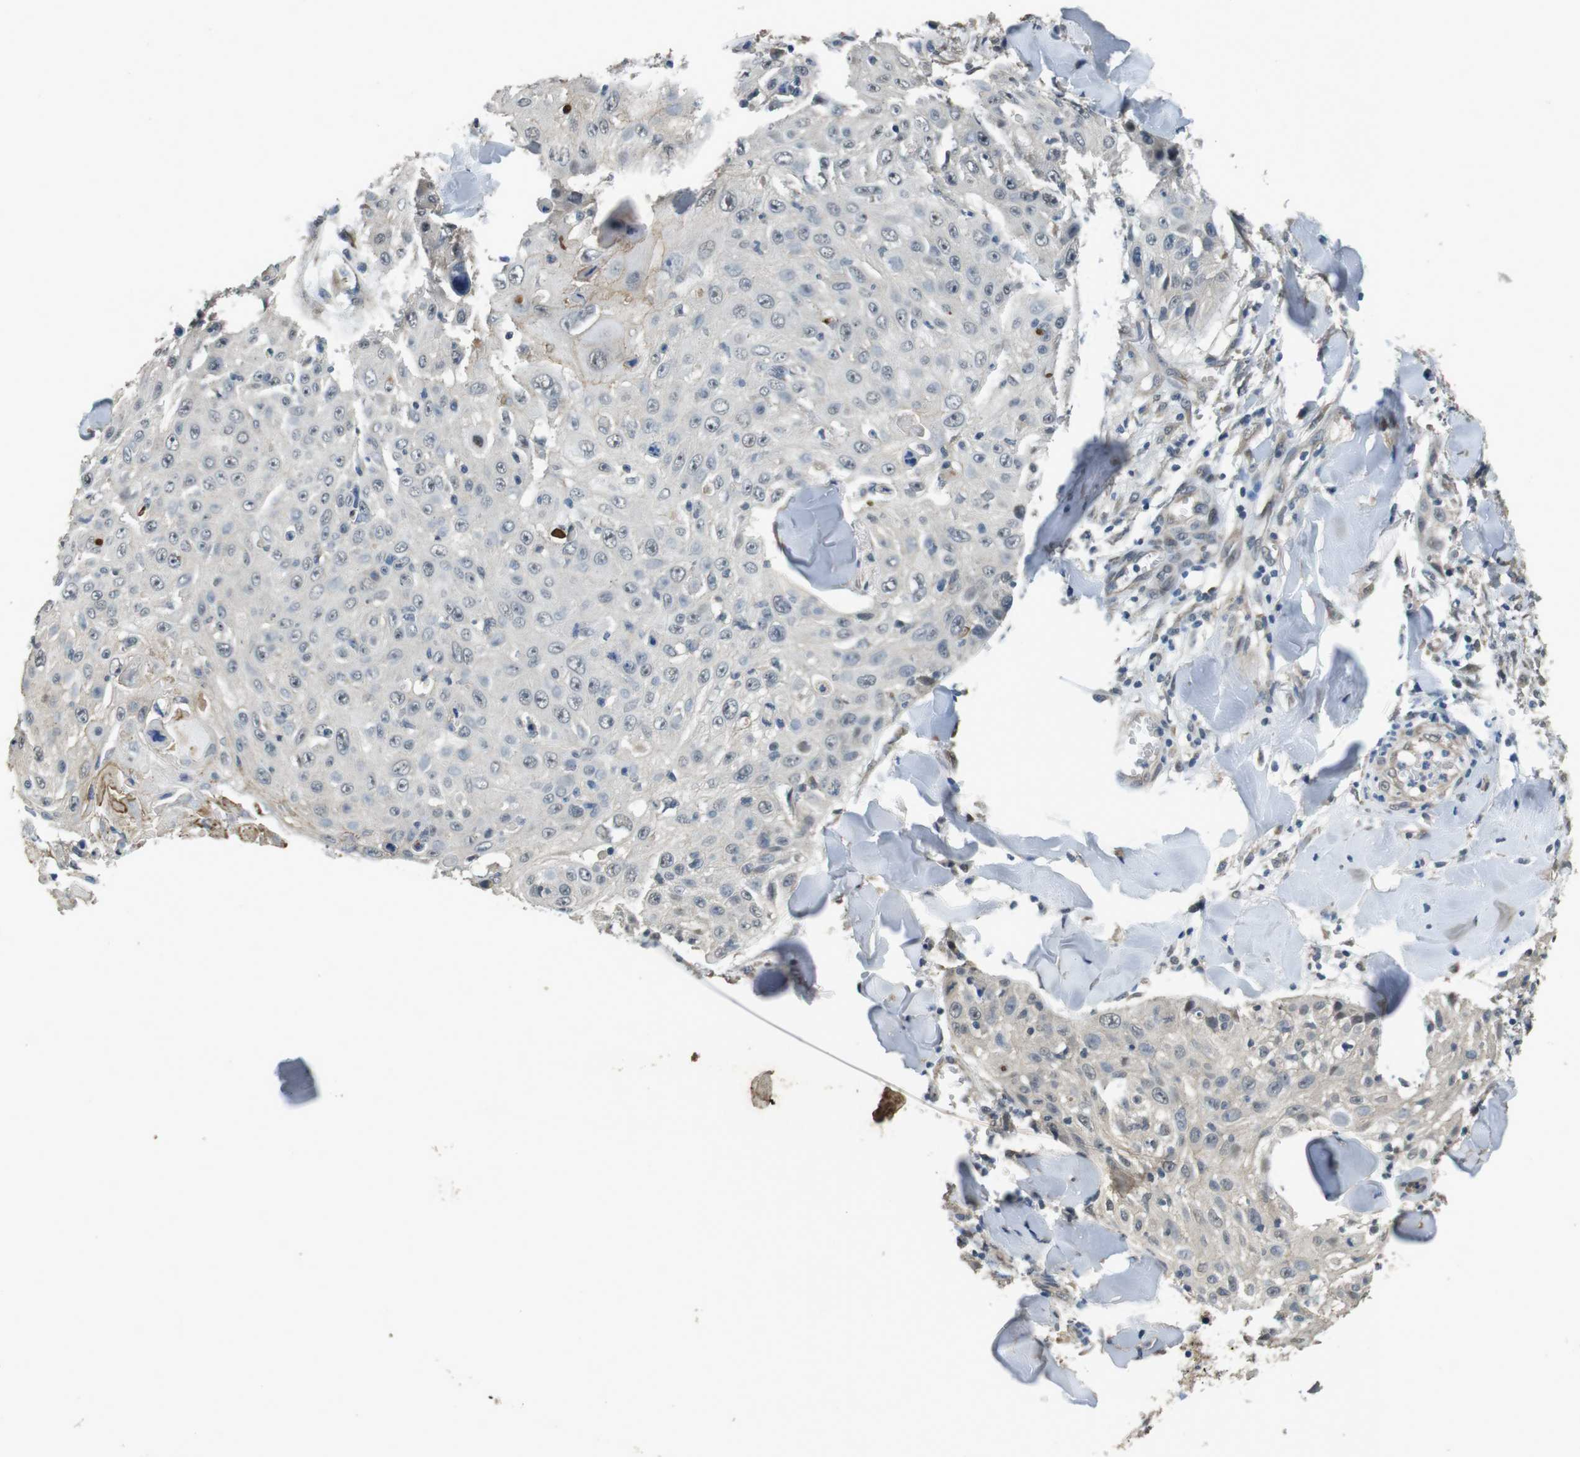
{"staining": {"intensity": "negative", "quantity": "none", "location": "none"}, "tissue": "skin cancer", "cell_type": "Tumor cells", "image_type": "cancer", "snomed": [{"axis": "morphology", "description": "Squamous cell carcinoma, NOS"}, {"axis": "topography", "description": "Skin"}], "caption": "High power microscopy image of an IHC image of skin squamous cell carcinoma, revealing no significant expression in tumor cells.", "gene": "CLDN7", "patient": {"sex": "male", "age": 86}}